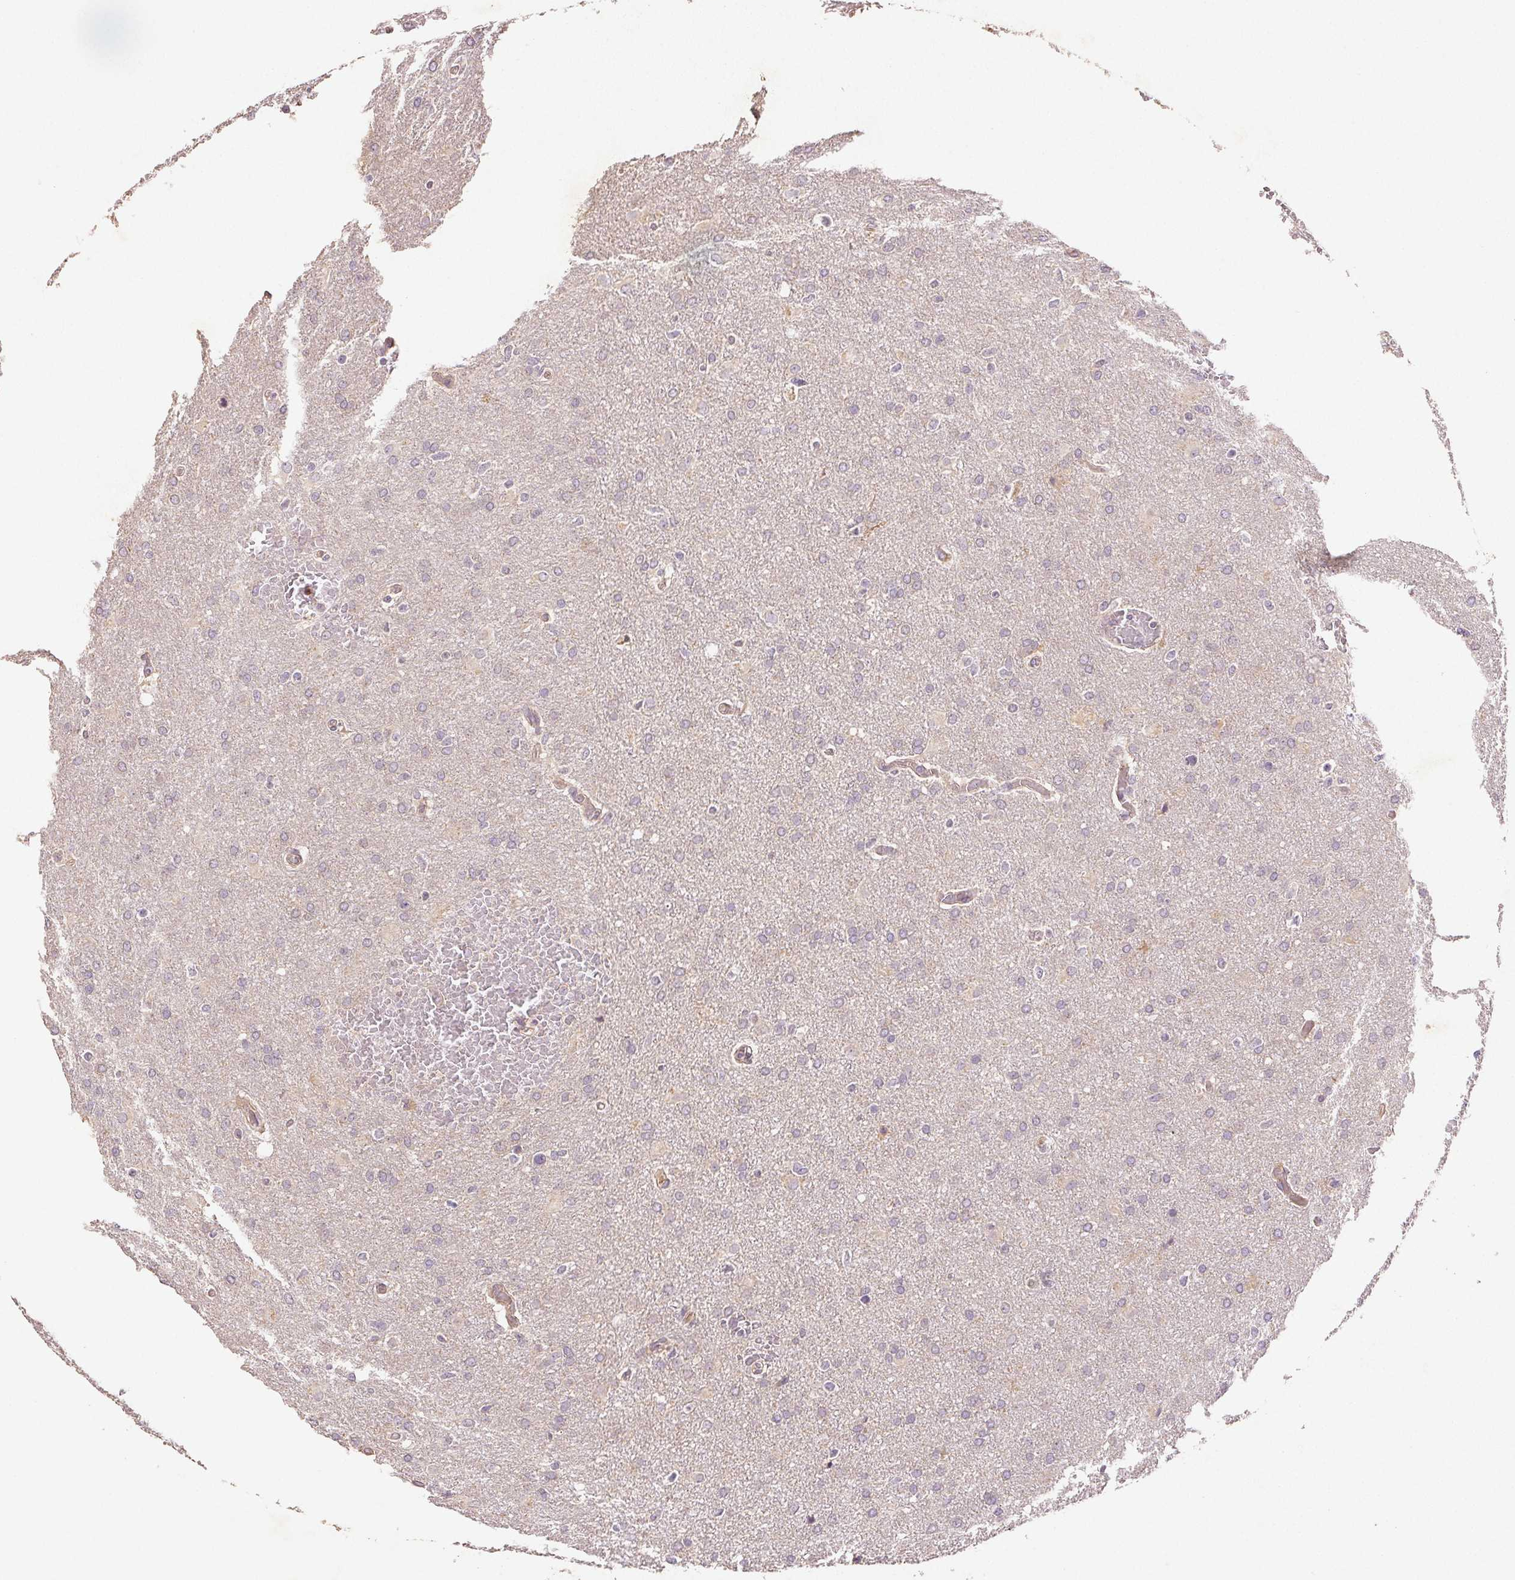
{"staining": {"intensity": "negative", "quantity": "none", "location": "none"}, "tissue": "glioma", "cell_type": "Tumor cells", "image_type": "cancer", "snomed": [{"axis": "morphology", "description": "Glioma, malignant, High grade"}, {"axis": "topography", "description": "Brain"}], "caption": "This is an immunohistochemistry (IHC) micrograph of glioma. There is no expression in tumor cells.", "gene": "YIF1B", "patient": {"sex": "male", "age": 68}}